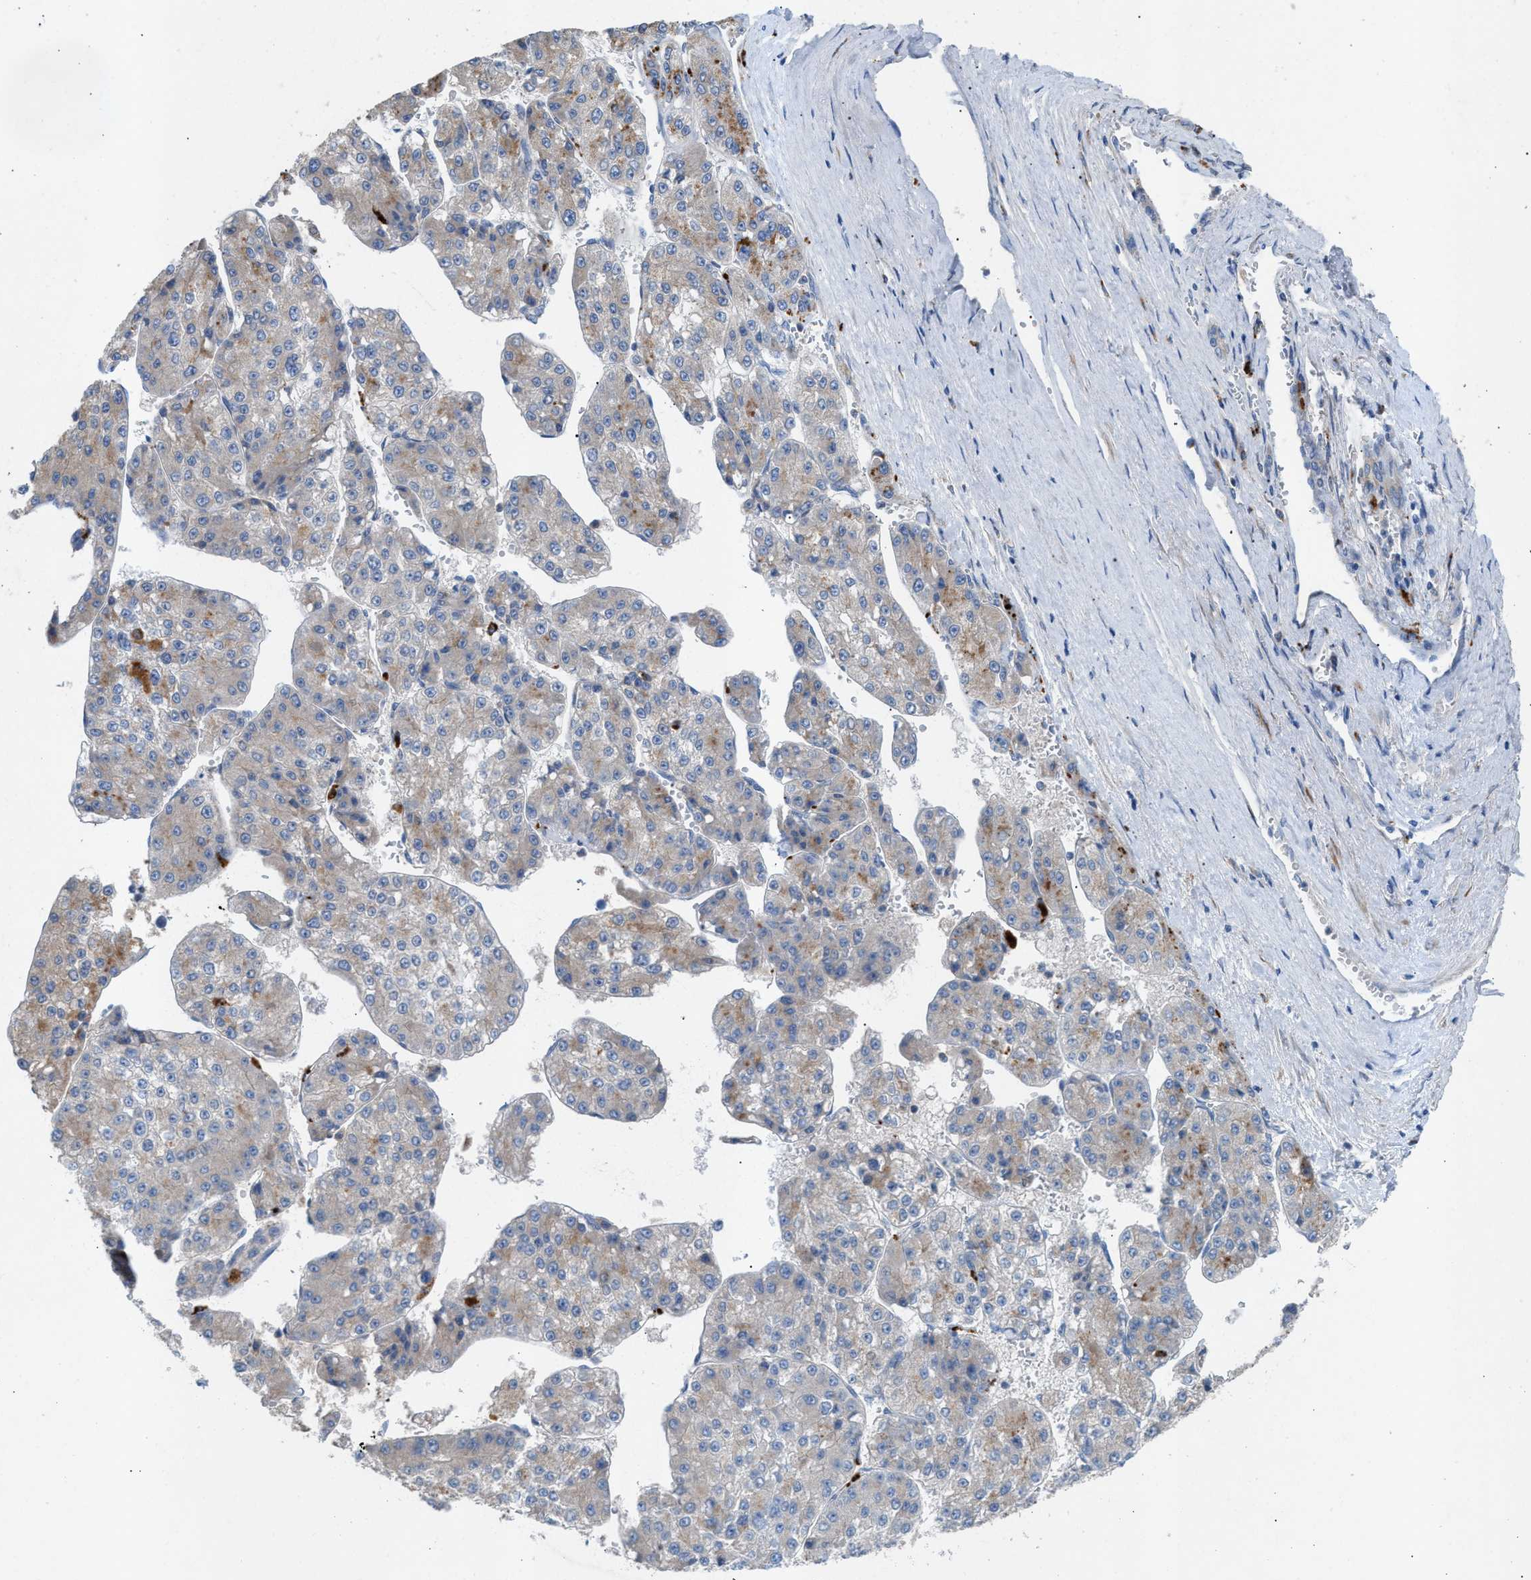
{"staining": {"intensity": "weak", "quantity": "25%-75%", "location": "cytoplasmic/membranous"}, "tissue": "liver cancer", "cell_type": "Tumor cells", "image_type": "cancer", "snomed": [{"axis": "morphology", "description": "Carcinoma, Hepatocellular, NOS"}, {"axis": "topography", "description": "Liver"}], "caption": "Liver hepatocellular carcinoma stained with DAB (3,3'-diaminobenzidine) immunohistochemistry (IHC) displays low levels of weak cytoplasmic/membranous expression in about 25%-75% of tumor cells. The protein of interest is shown in brown color, while the nuclei are stained blue.", "gene": "AOAH", "patient": {"sex": "female", "age": 73}}